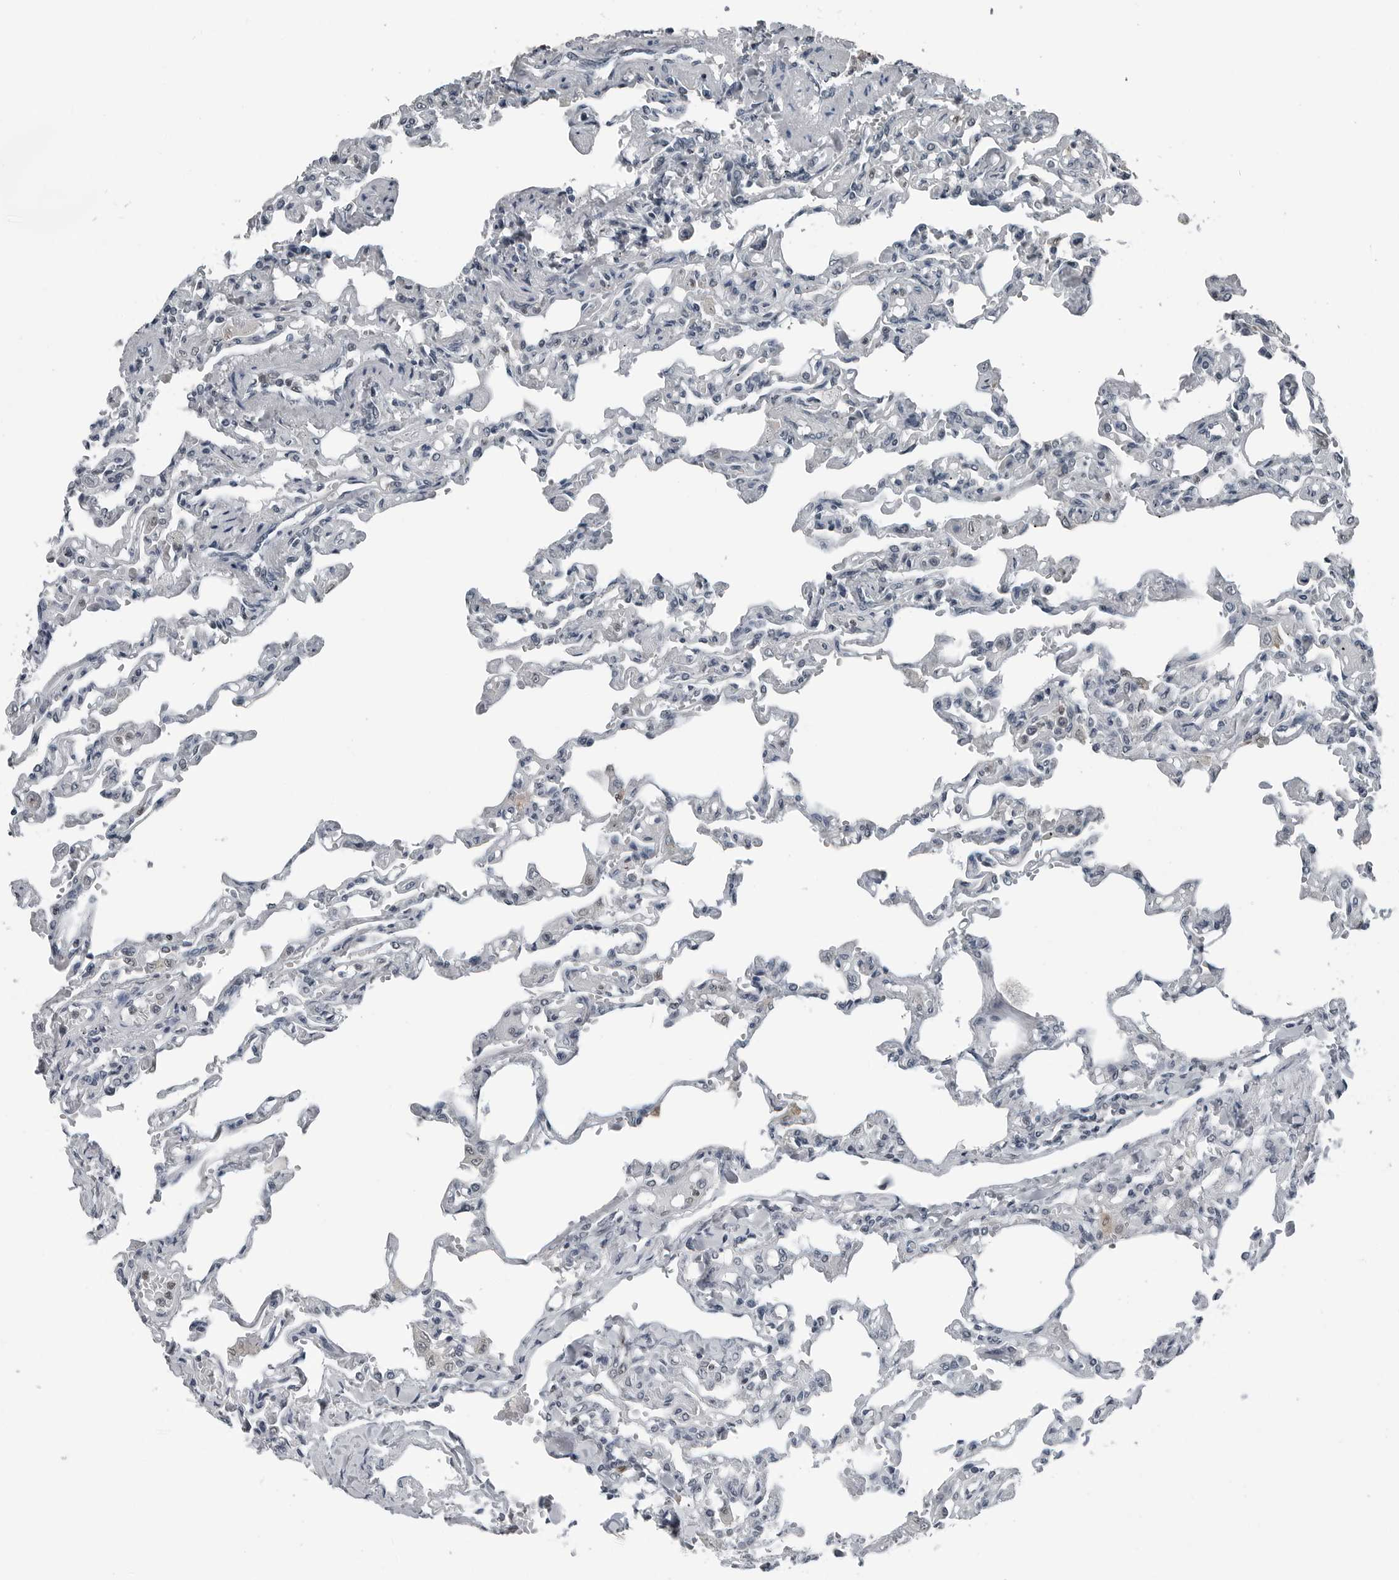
{"staining": {"intensity": "negative", "quantity": "none", "location": "none"}, "tissue": "lung", "cell_type": "Alveolar cells", "image_type": "normal", "snomed": [{"axis": "morphology", "description": "Normal tissue, NOS"}, {"axis": "topography", "description": "Lung"}], "caption": "This is an immunohistochemistry (IHC) image of normal human lung. There is no expression in alveolar cells.", "gene": "AKR1A1", "patient": {"sex": "male", "age": 21}}